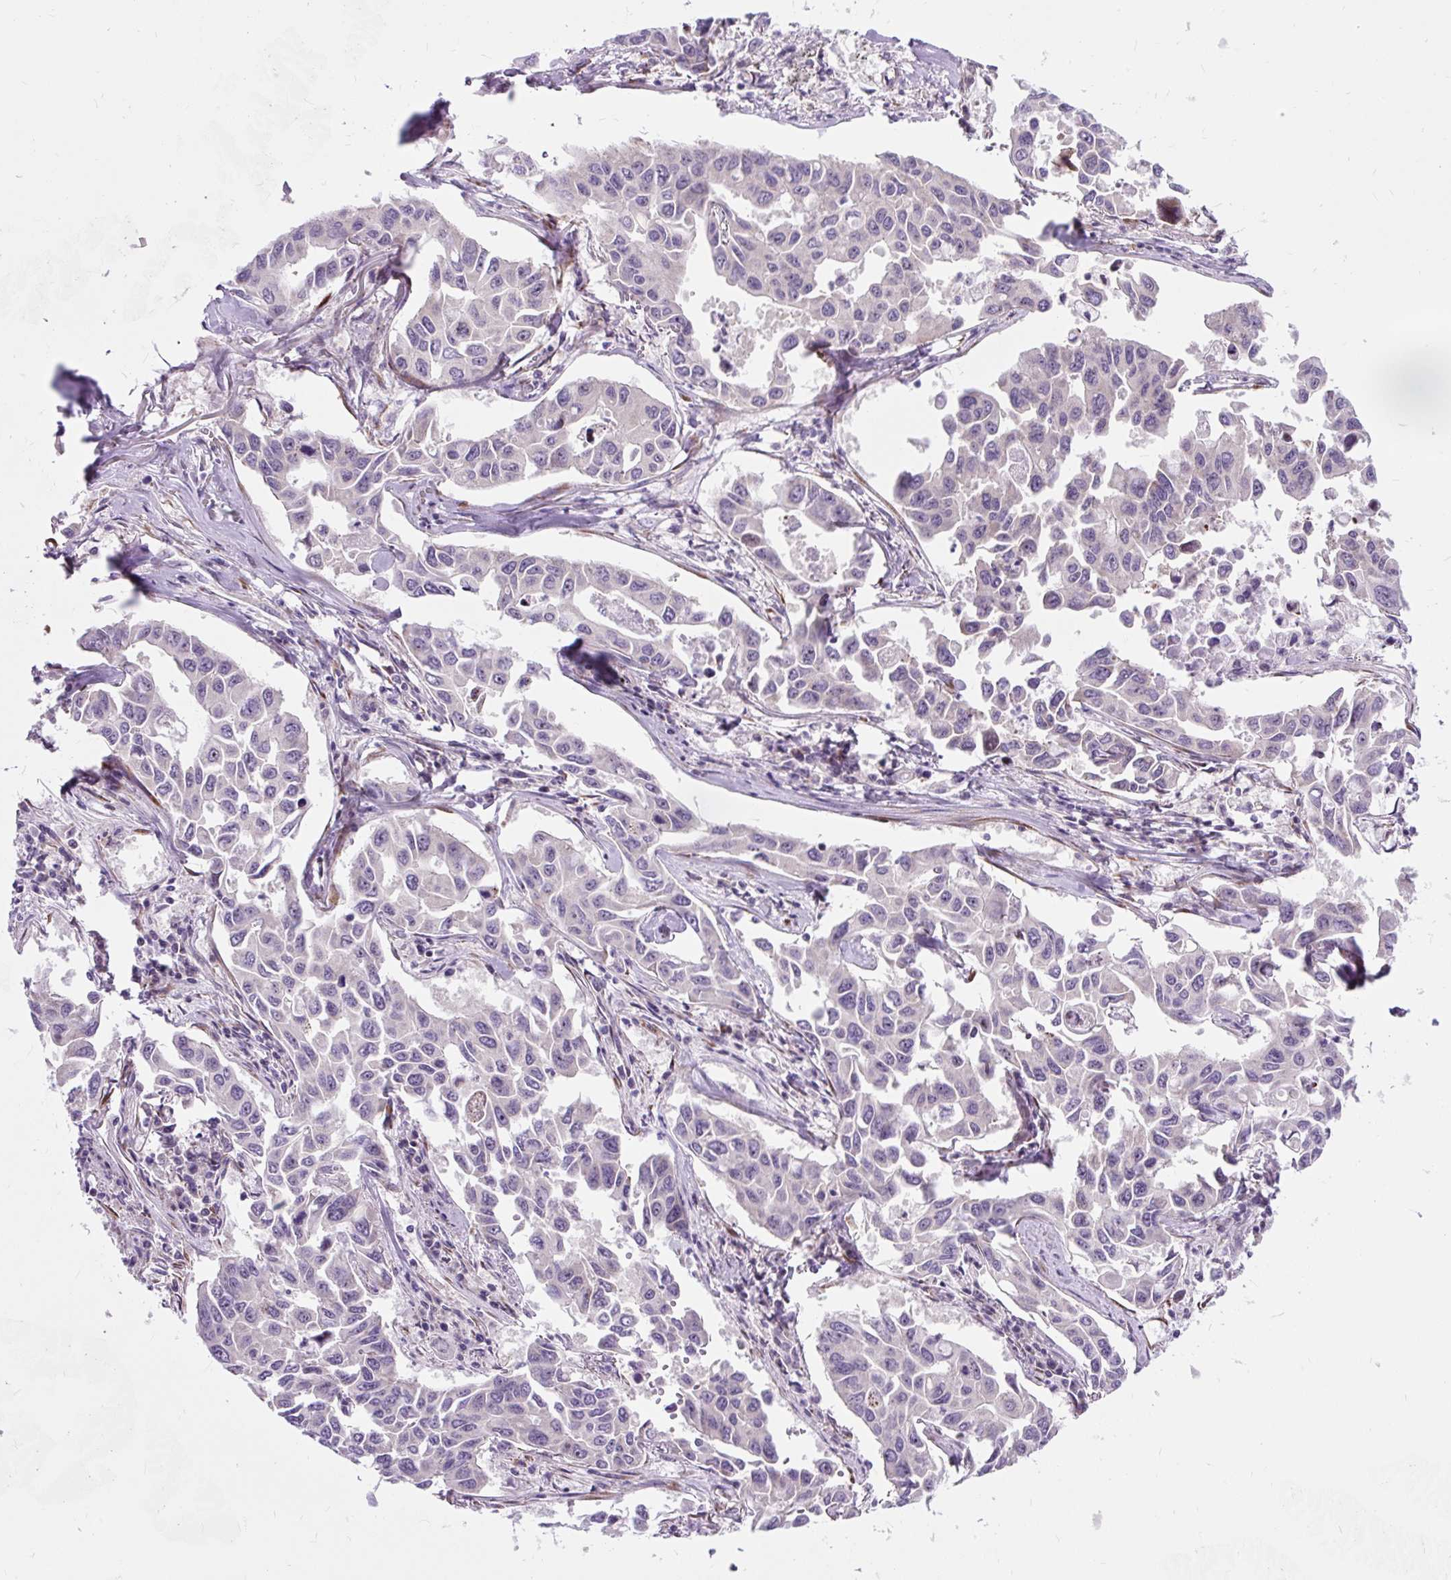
{"staining": {"intensity": "negative", "quantity": "none", "location": "none"}, "tissue": "lung cancer", "cell_type": "Tumor cells", "image_type": "cancer", "snomed": [{"axis": "morphology", "description": "Adenocarcinoma, NOS"}, {"axis": "topography", "description": "Lung"}], "caption": "Immunohistochemistry (IHC) of human lung cancer (adenocarcinoma) reveals no expression in tumor cells.", "gene": "CISD3", "patient": {"sex": "male", "age": 64}}